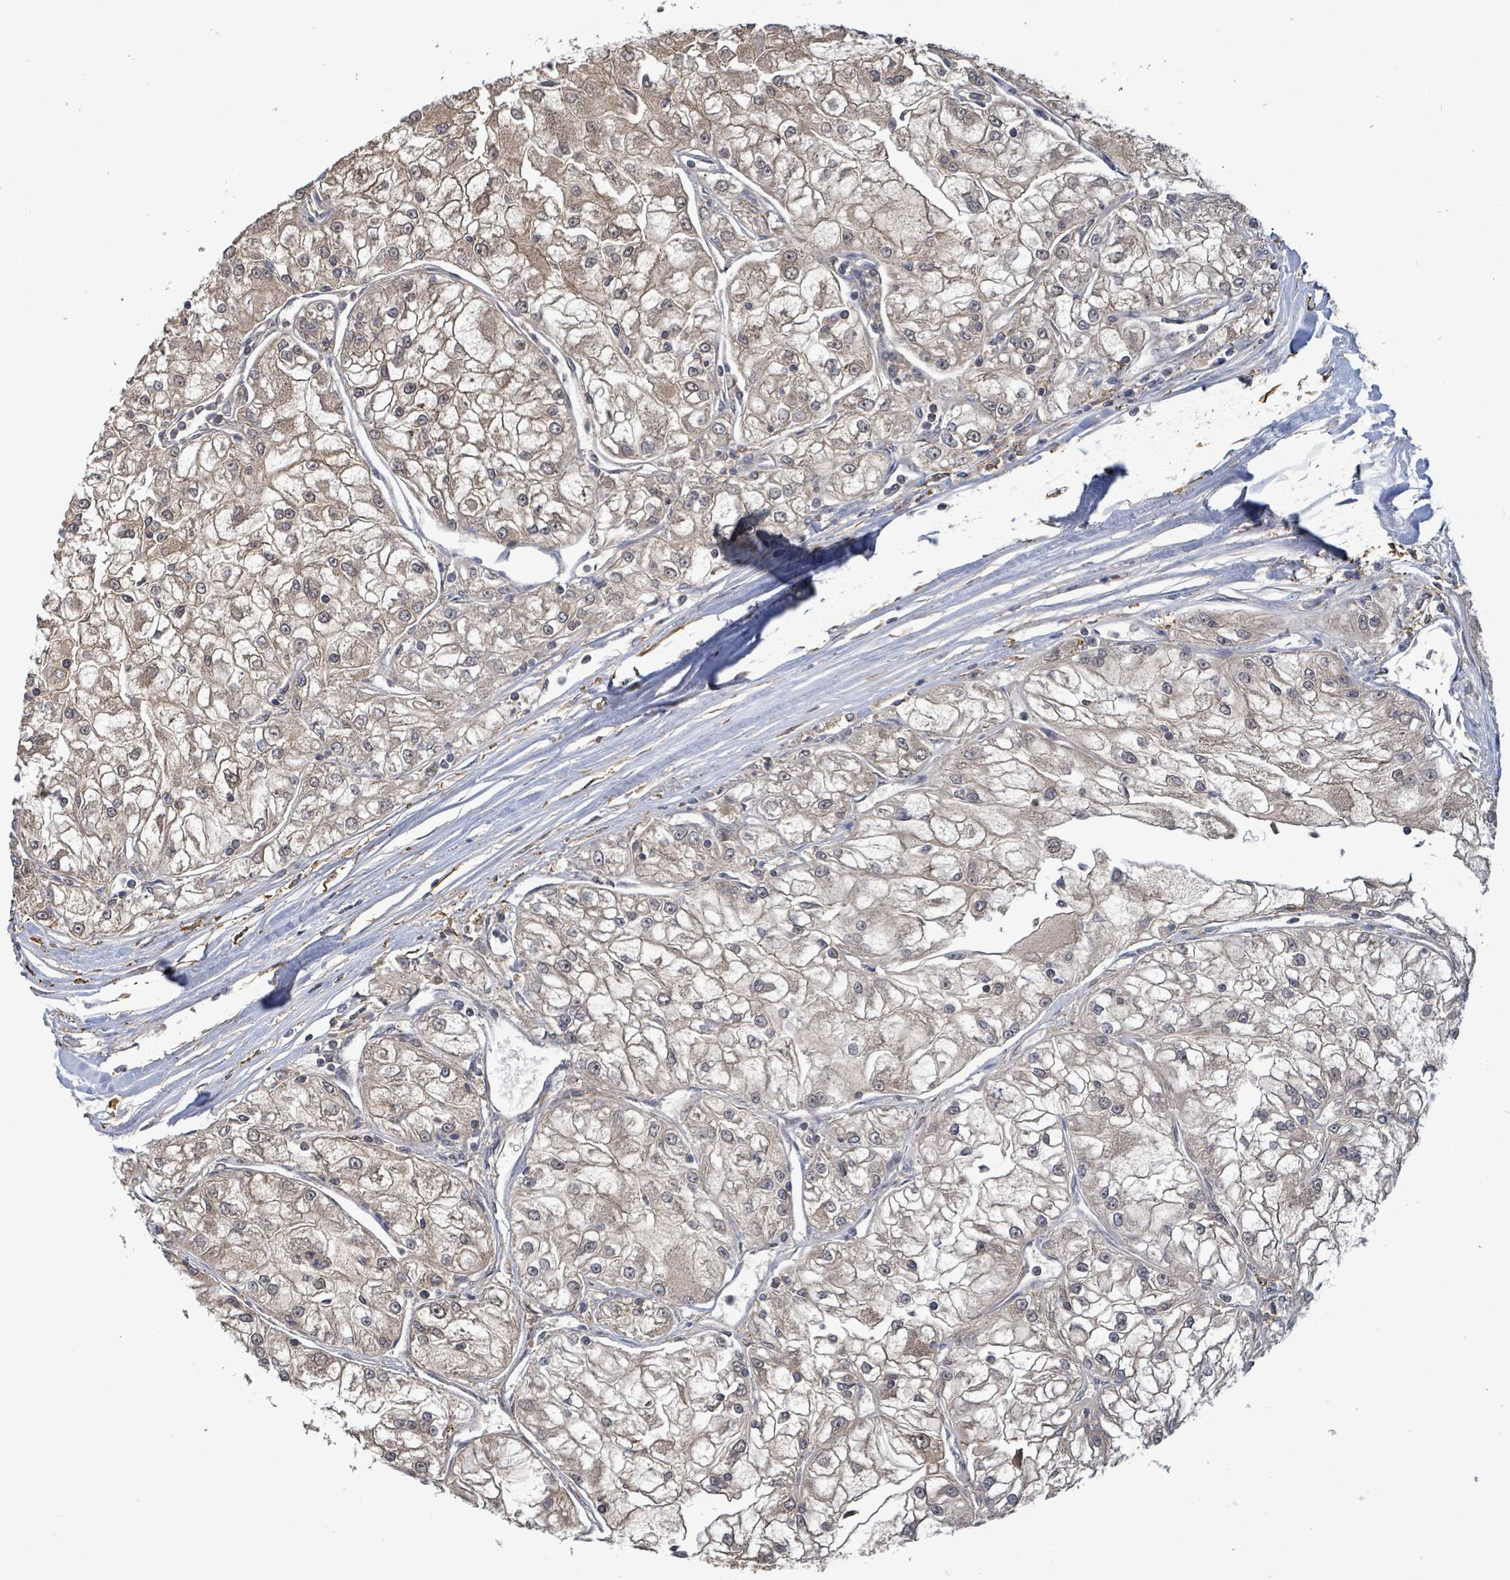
{"staining": {"intensity": "weak", "quantity": "<25%", "location": "cytoplasmic/membranous"}, "tissue": "renal cancer", "cell_type": "Tumor cells", "image_type": "cancer", "snomed": [{"axis": "morphology", "description": "Adenocarcinoma, NOS"}, {"axis": "topography", "description": "Kidney"}], "caption": "IHC image of renal cancer stained for a protein (brown), which shows no staining in tumor cells.", "gene": "FBXO6", "patient": {"sex": "female", "age": 72}}